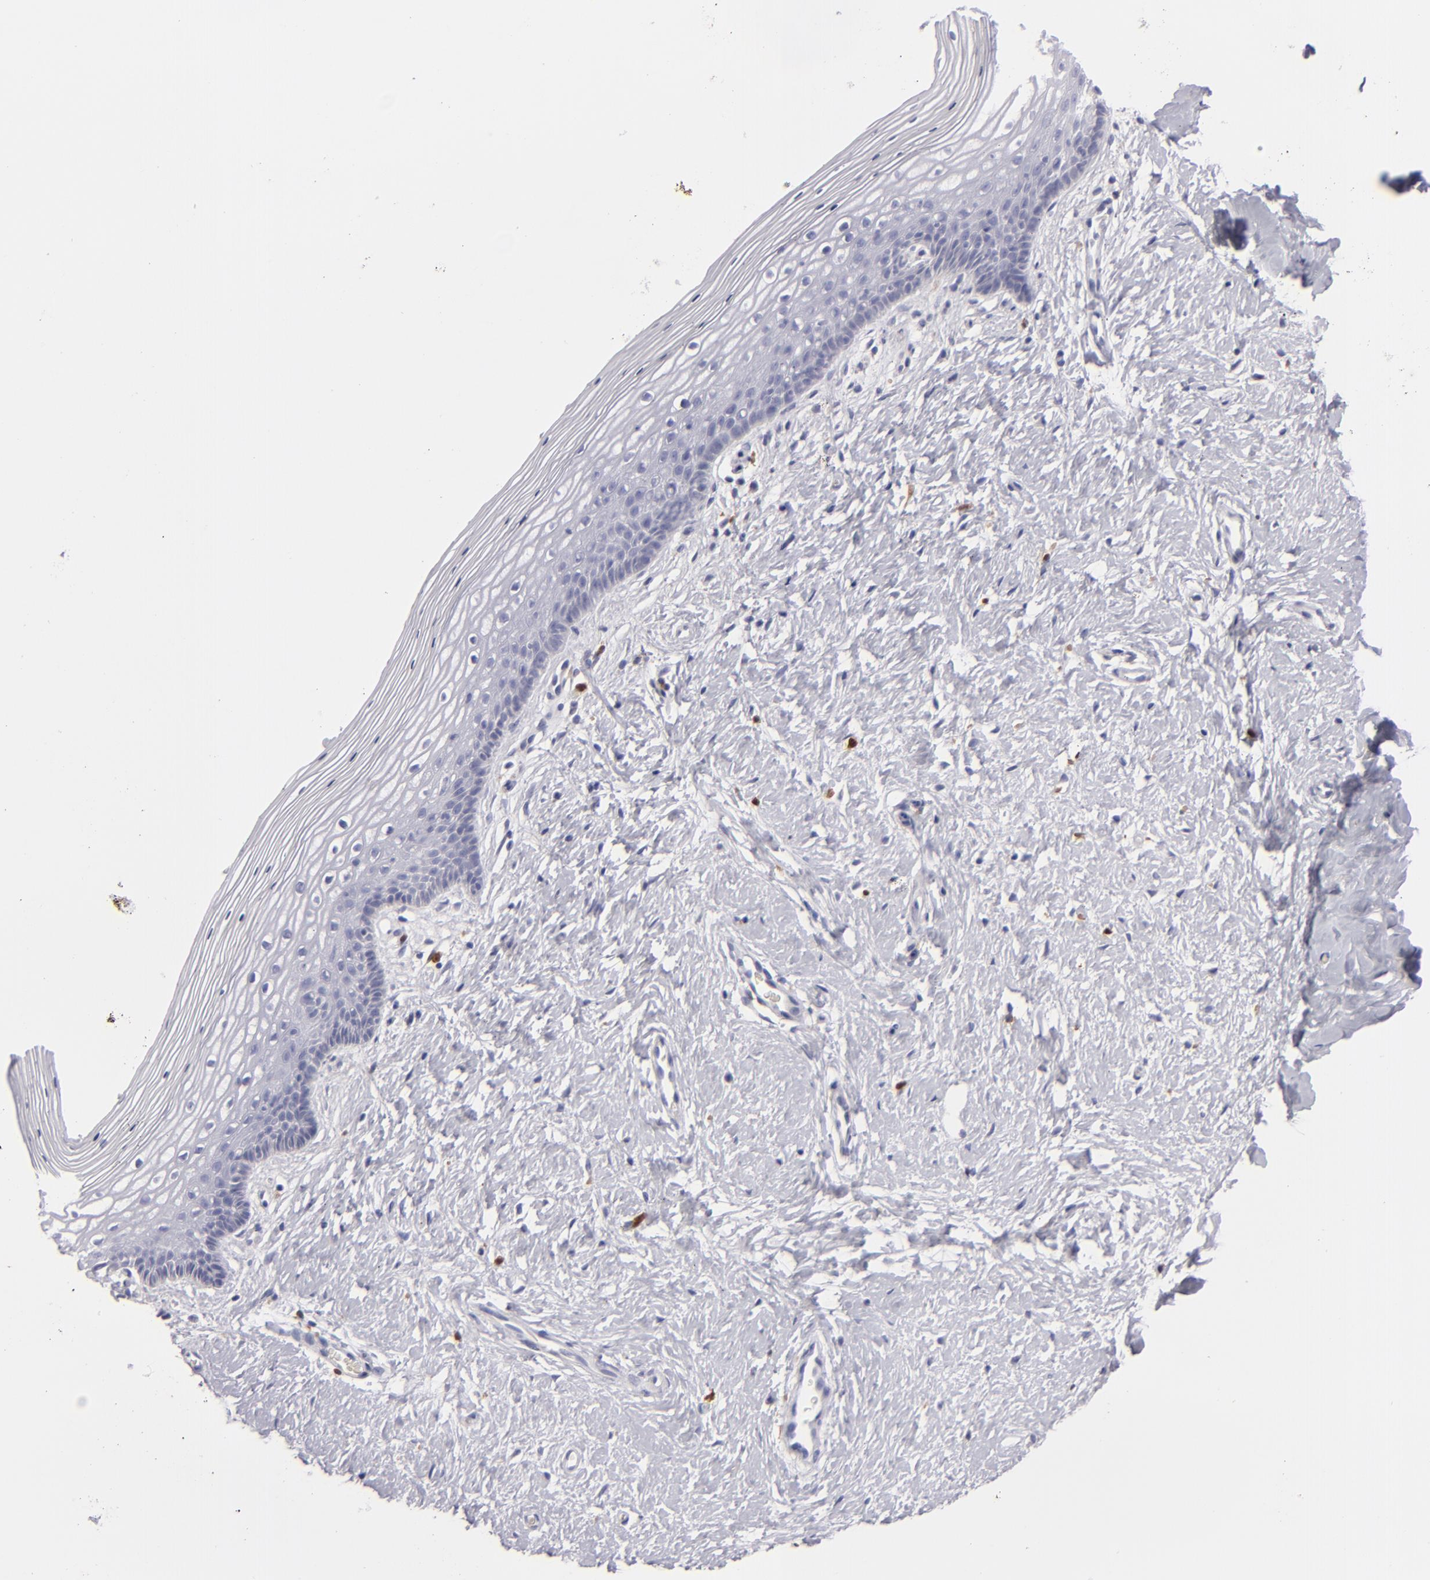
{"staining": {"intensity": "negative", "quantity": "none", "location": "none"}, "tissue": "vagina", "cell_type": "Squamous epithelial cells", "image_type": "normal", "snomed": [{"axis": "morphology", "description": "Normal tissue, NOS"}, {"axis": "topography", "description": "Vagina"}], "caption": "Immunohistochemistry (IHC) histopathology image of unremarkable vagina: human vagina stained with DAB (3,3'-diaminobenzidine) exhibits no significant protein staining in squamous epithelial cells. (Brightfield microscopy of DAB (3,3'-diaminobenzidine) immunohistochemistry (IHC) at high magnification).", "gene": "F13A1", "patient": {"sex": "female", "age": 46}}